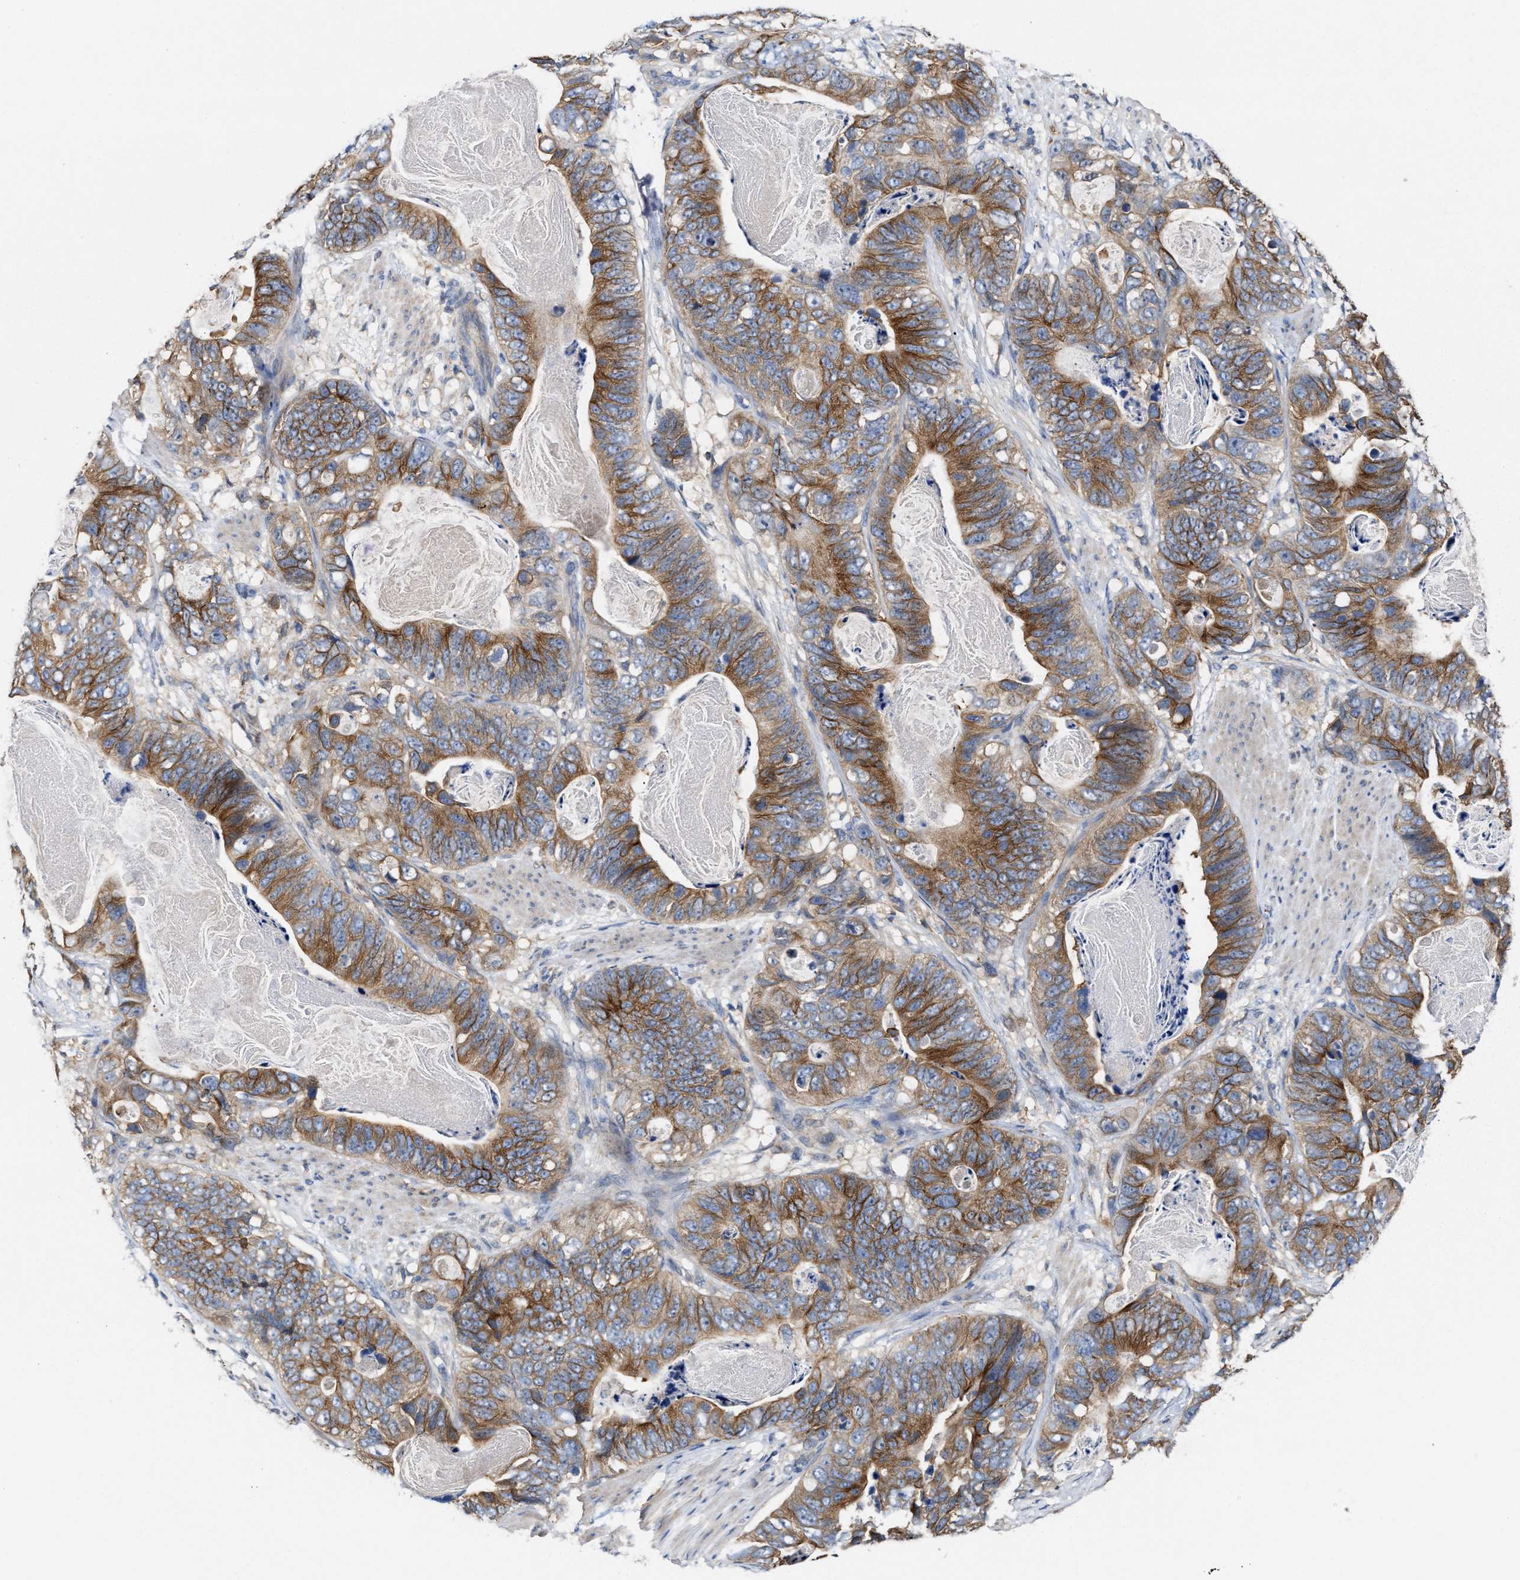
{"staining": {"intensity": "moderate", "quantity": ">75%", "location": "cytoplasmic/membranous"}, "tissue": "stomach cancer", "cell_type": "Tumor cells", "image_type": "cancer", "snomed": [{"axis": "morphology", "description": "Adenocarcinoma, NOS"}, {"axis": "topography", "description": "Stomach"}], "caption": "High-power microscopy captured an immunohistochemistry histopathology image of stomach cancer (adenocarcinoma), revealing moderate cytoplasmic/membranous staining in approximately >75% of tumor cells. (DAB (3,3'-diaminobenzidine) IHC, brown staining for protein, blue staining for nuclei).", "gene": "BBLN", "patient": {"sex": "female", "age": 89}}